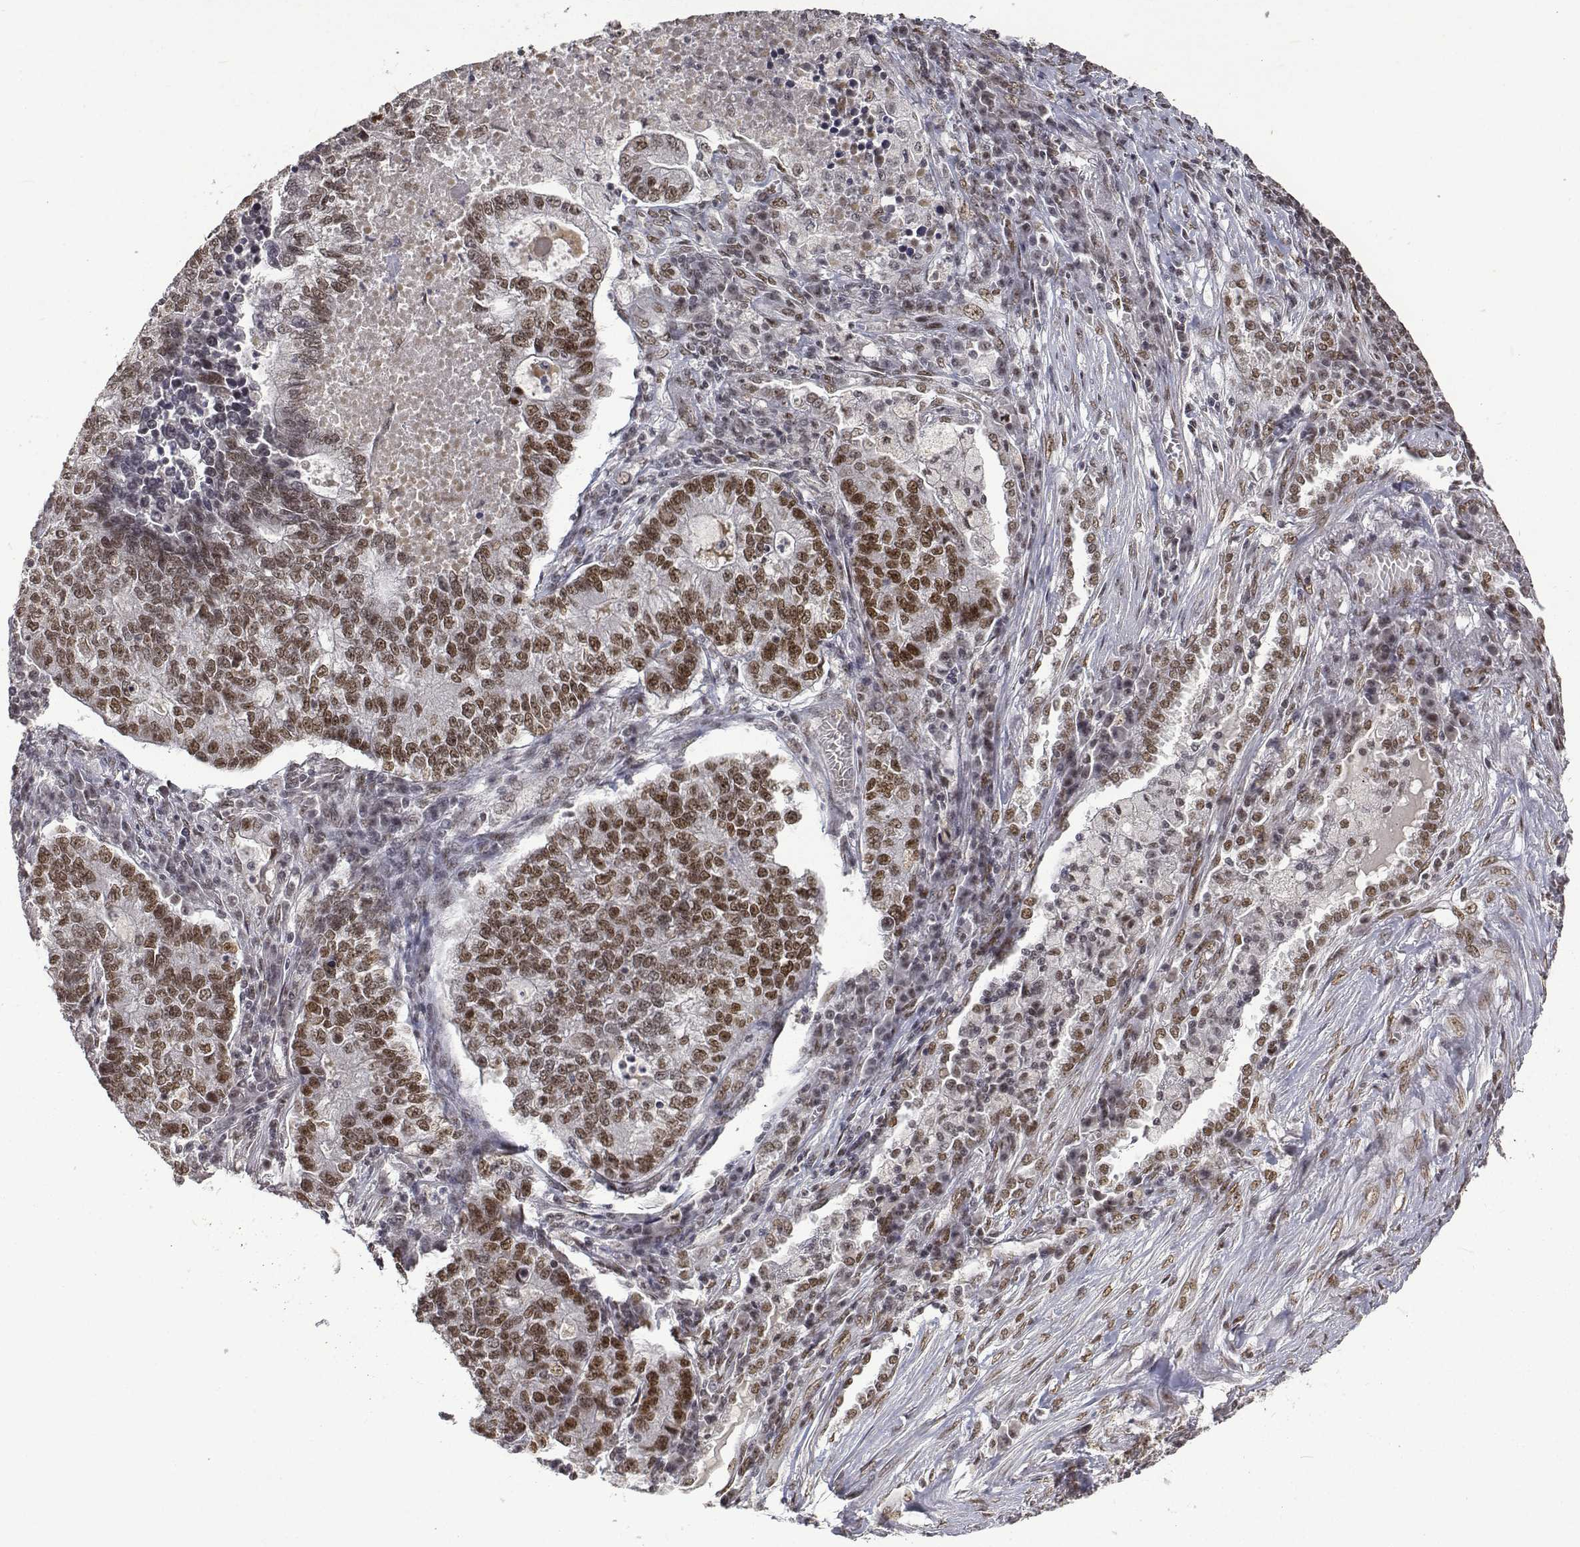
{"staining": {"intensity": "negative", "quantity": "none", "location": "none"}, "tissue": "lung cancer", "cell_type": "Tumor cells", "image_type": "cancer", "snomed": [{"axis": "morphology", "description": "Adenocarcinoma, NOS"}, {"axis": "topography", "description": "Lung"}], "caption": "Tumor cells show no significant positivity in lung adenocarcinoma.", "gene": "ATRX", "patient": {"sex": "male", "age": 57}}